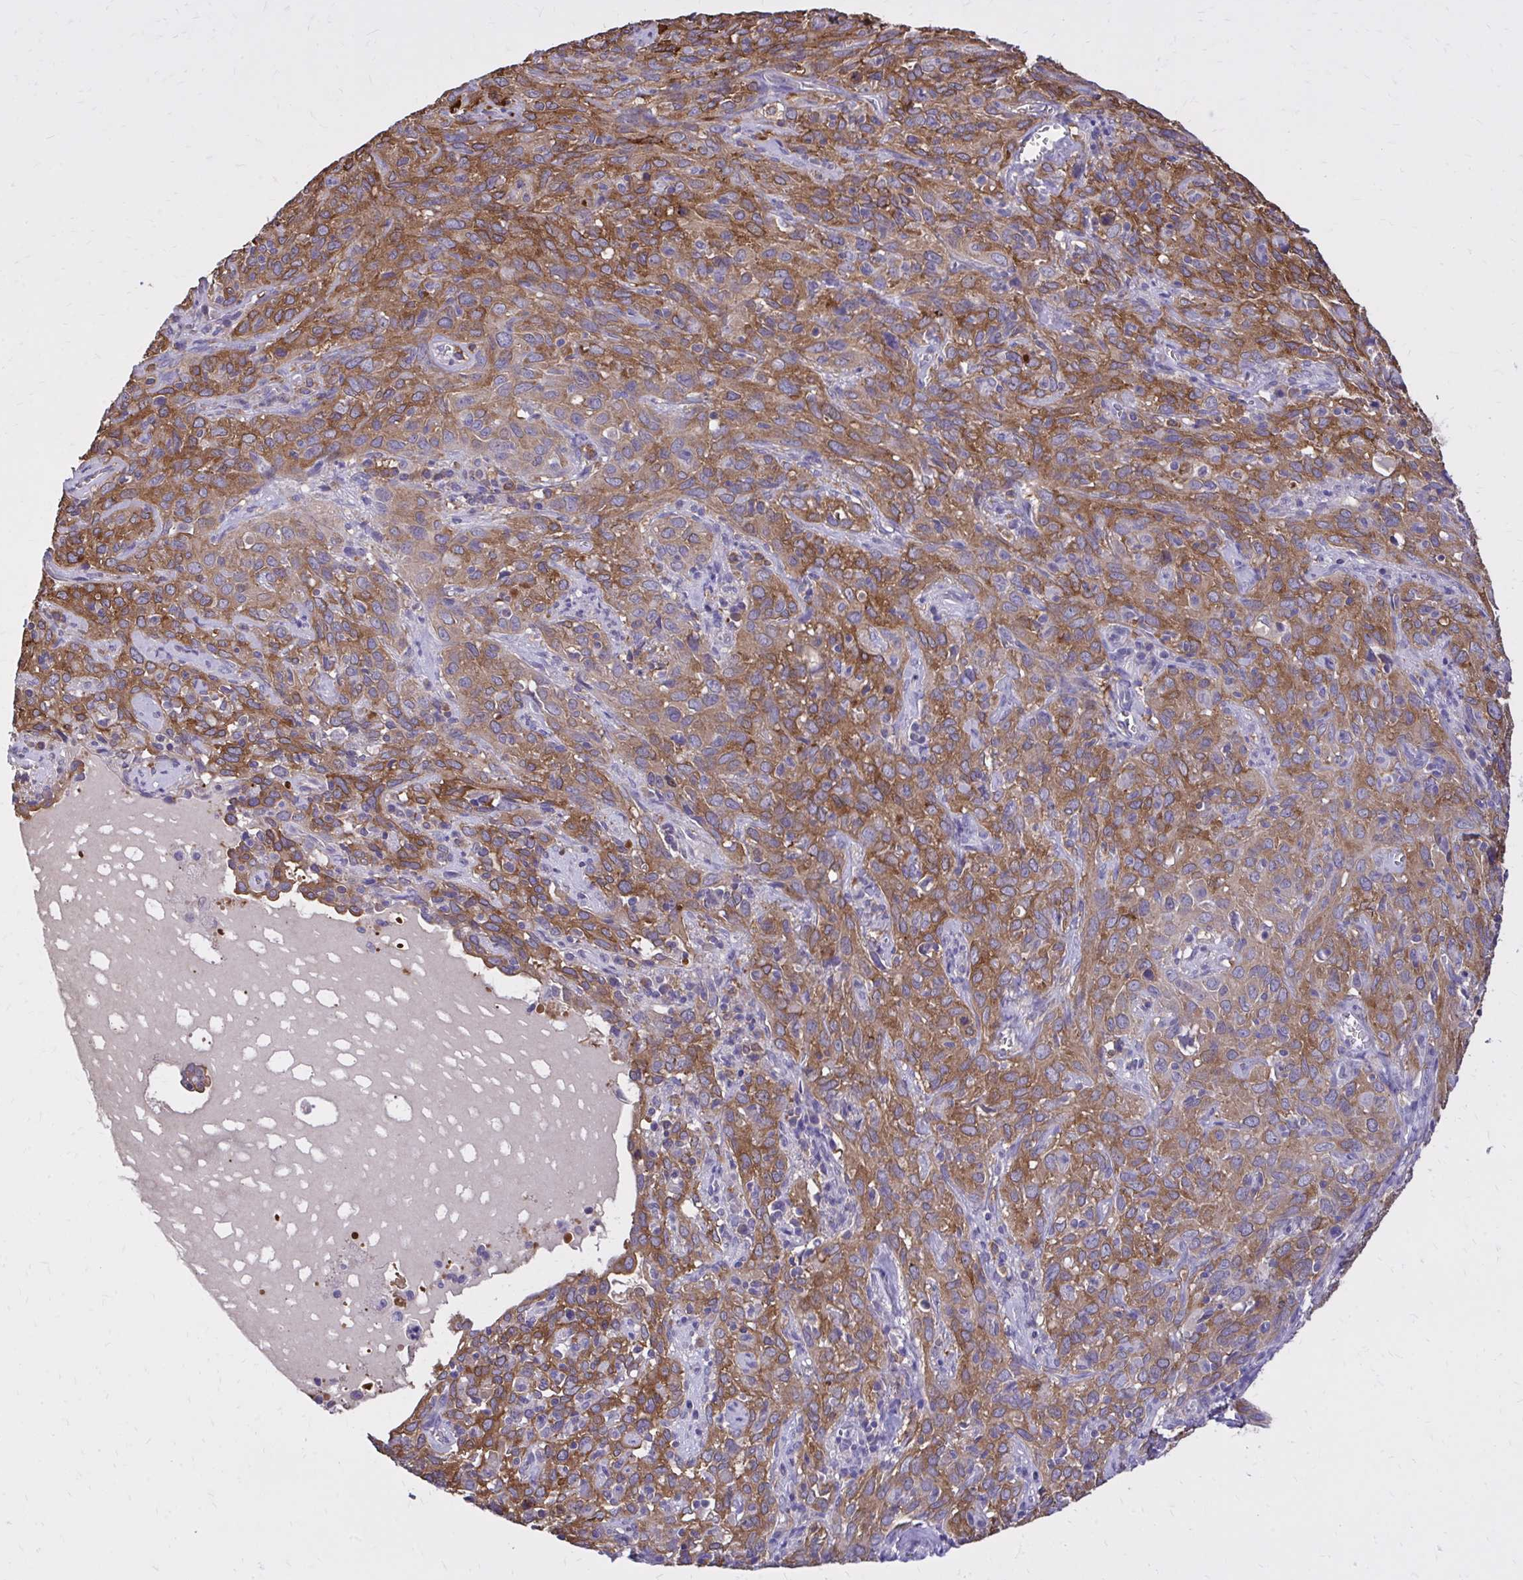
{"staining": {"intensity": "strong", "quantity": "25%-75%", "location": "cytoplasmic/membranous"}, "tissue": "cervical cancer", "cell_type": "Tumor cells", "image_type": "cancer", "snomed": [{"axis": "morphology", "description": "Normal tissue, NOS"}, {"axis": "morphology", "description": "Squamous cell carcinoma, NOS"}, {"axis": "topography", "description": "Cervix"}], "caption": "Immunohistochemical staining of cervical squamous cell carcinoma displays high levels of strong cytoplasmic/membranous protein positivity in about 25%-75% of tumor cells.", "gene": "EPB41L1", "patient": {"sex": "female", "age": 51}}